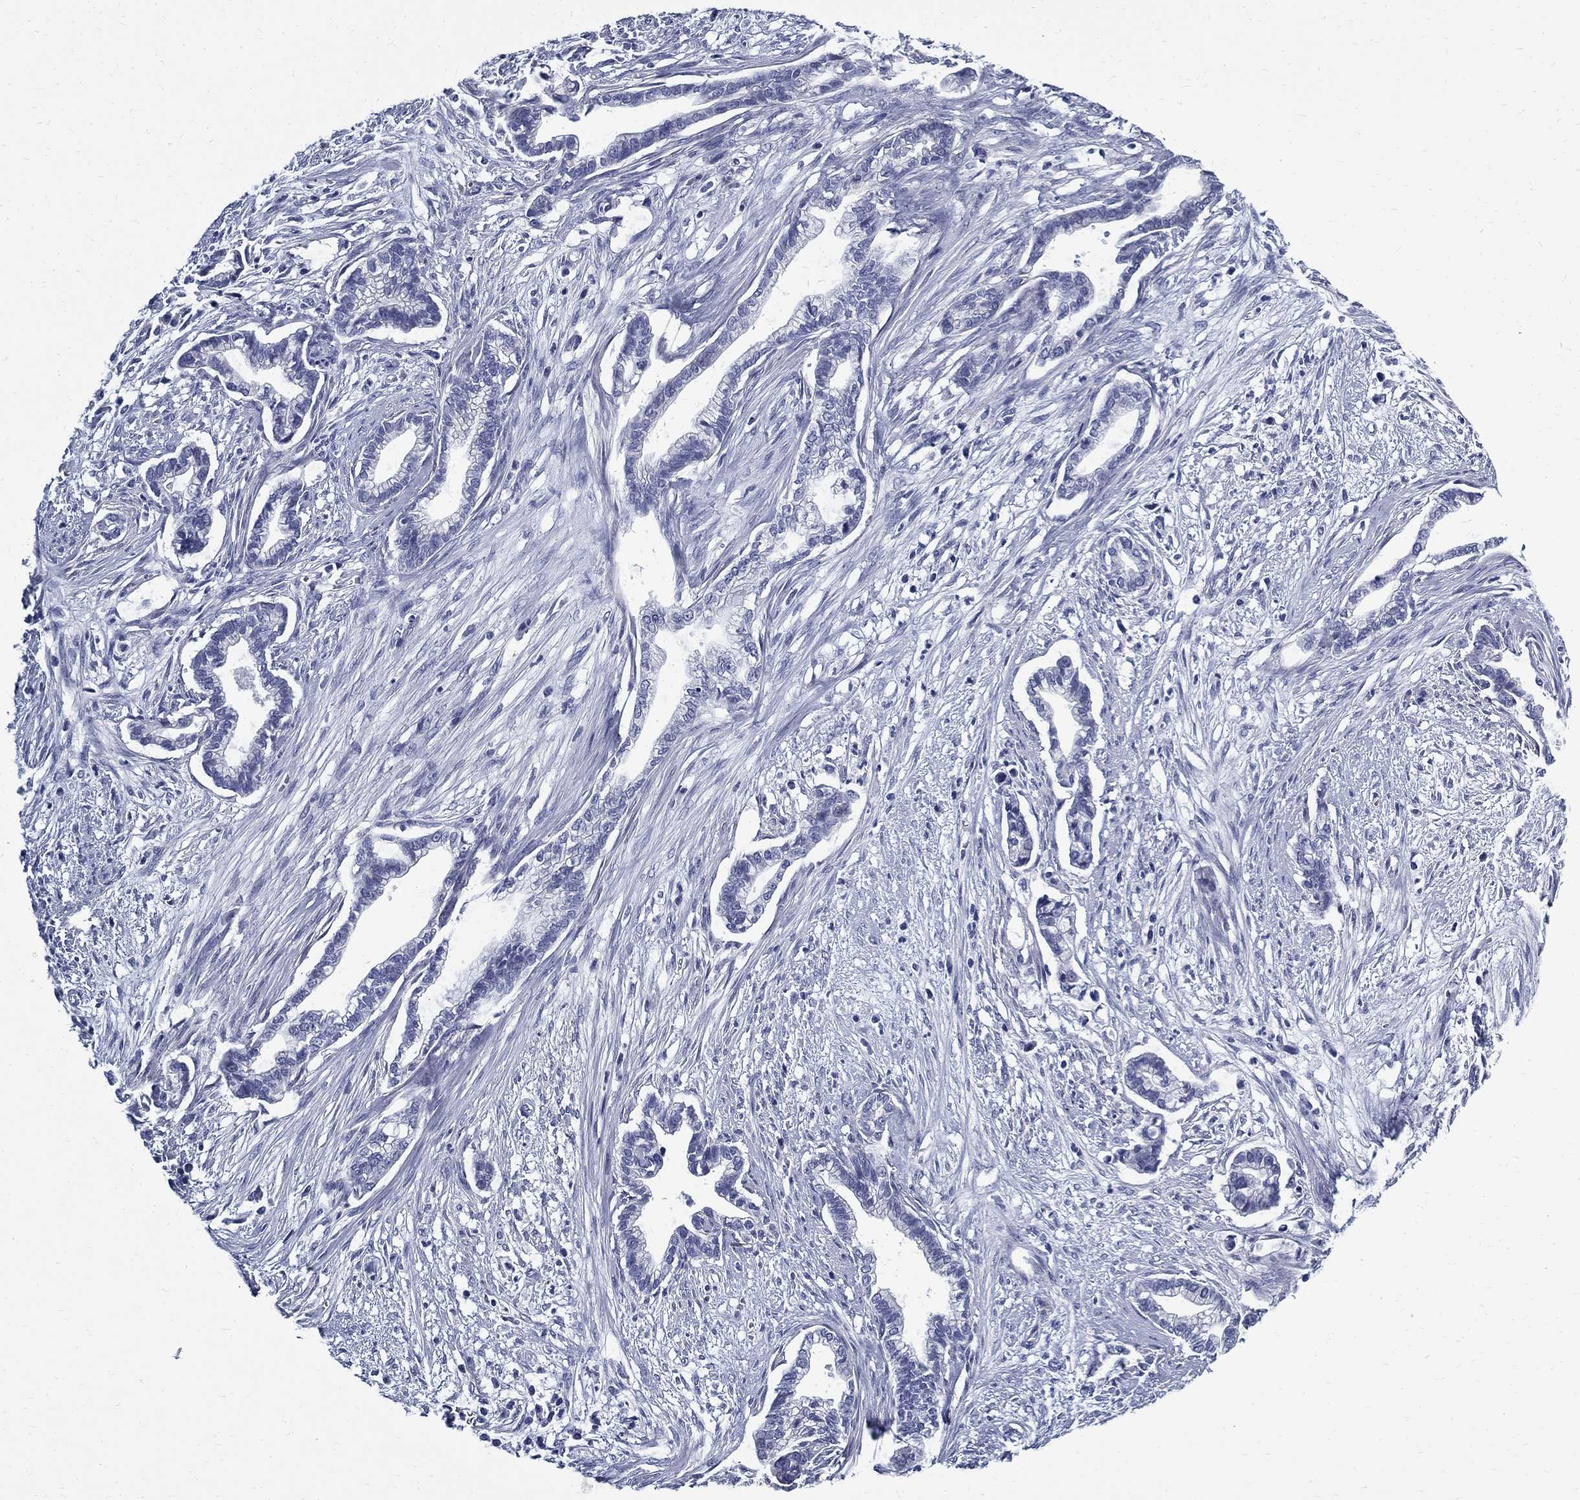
{"staining": {"intensity": "negative", "quantity": "none", "location": "none"}, "tissue": "cervical cancer", "cell_type": "Tumor cells", "image_type": "cancer", "snomed": [{"axis": "morphology", "description": "Adenocarcinoma, NOS"}, {"axis": "topography", "description": "Cervix"}], "caption": "High magnification brightfield microscopy of cervical cancer (adenocarcinoma) stained with DAB (3,3'-diaminobenzidine) (brown) and counterstained with hematoxylin (blue): tumor cells show no significant positivity. The staining was performed using DAB (3,3'-diaminobenzidine) to visualize the protein expression in brown, while the nuclei were stained in blue with hematoxylin (Magnification: 20x).", "gene": "TGM4", "patient": {"sex": "female", "age": 62}}